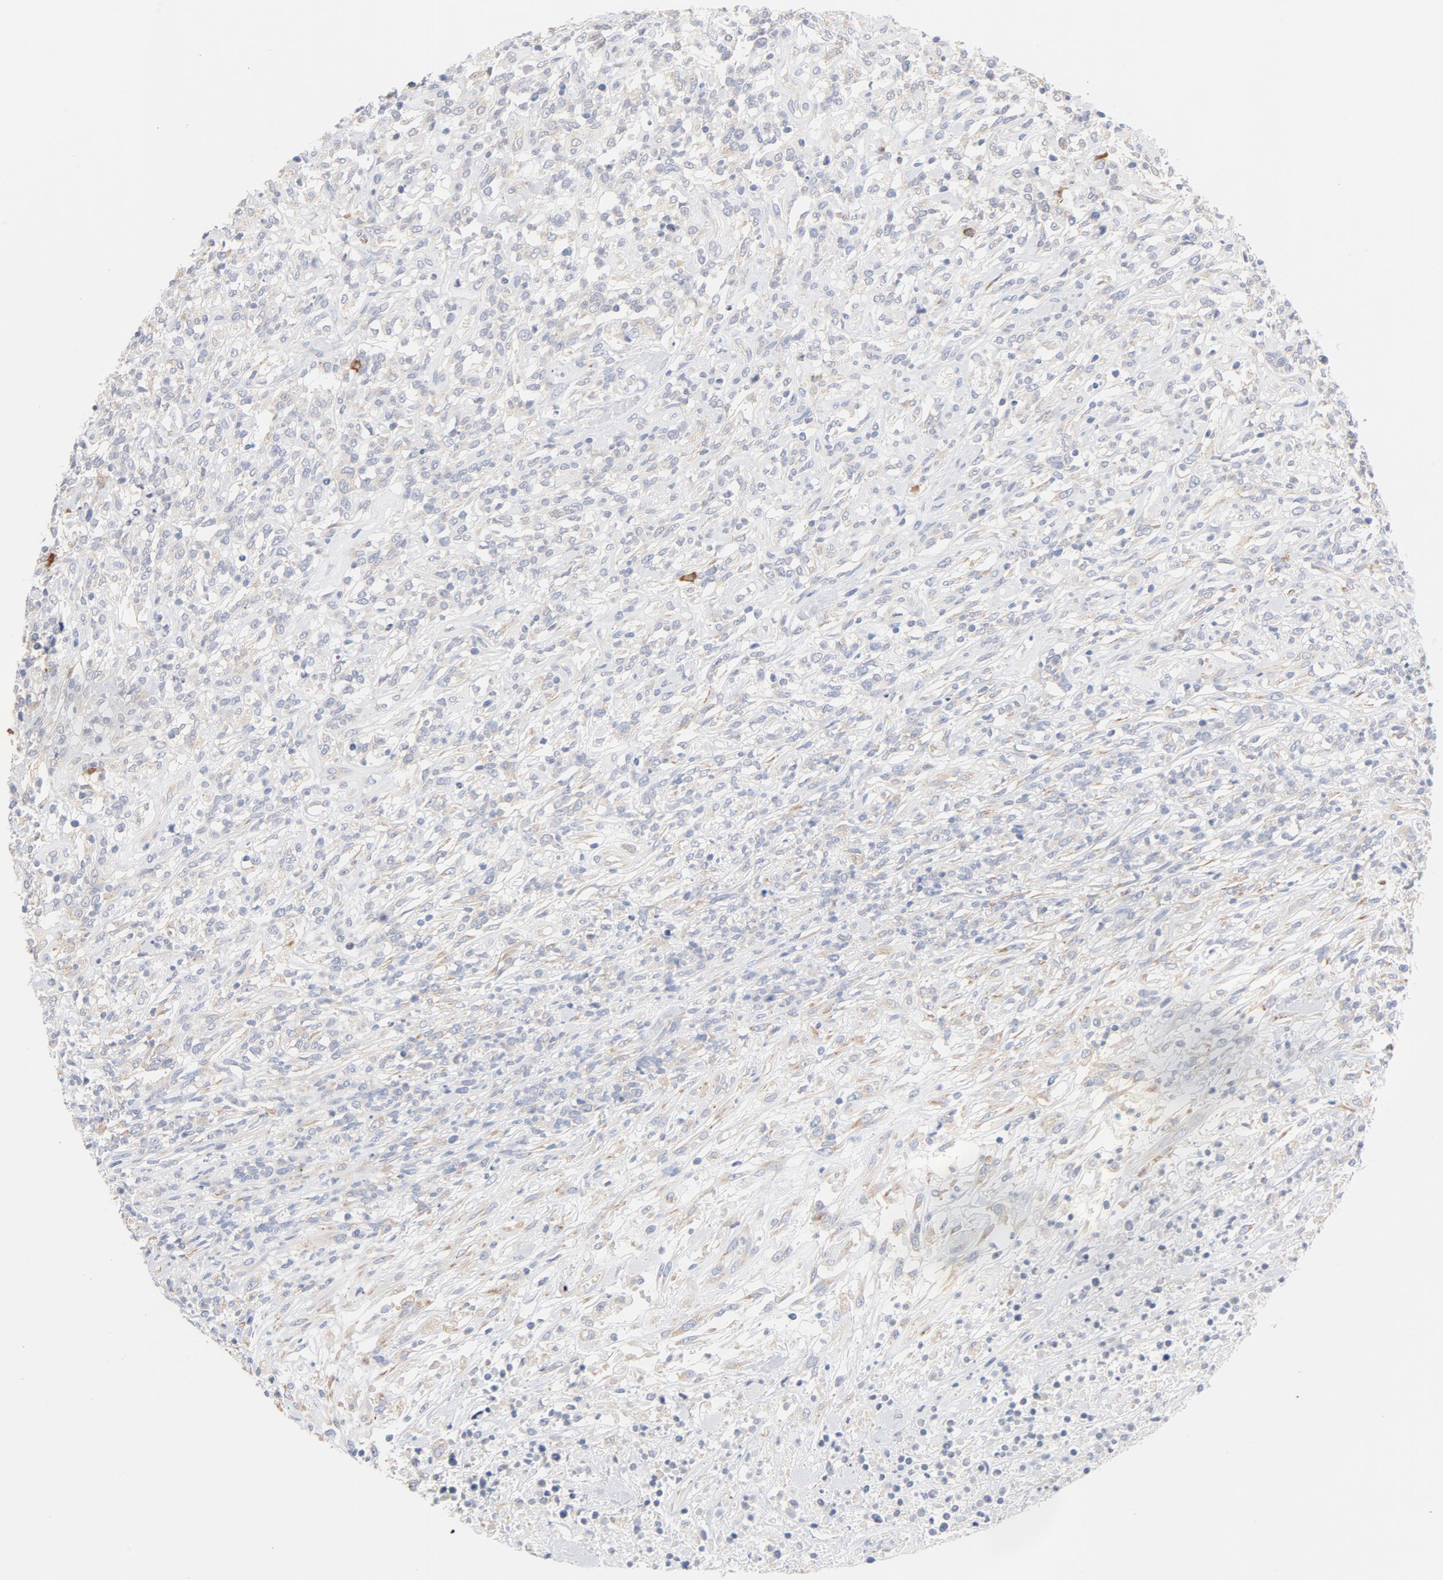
{"staining": {"intensity": "negative", "quantity": "none", "location": "none"}, "tissue": "lymphoma", "cell_type": "Tumor cells", "image_type": "cancer", "snomed": [{"axis": "morphology", "description": "Malignant lymphoma, non-Hodgkin's type, High grade"}, {"axis": "topography", "description": "Lymph node"}], "caption": "The photomicrograph demonstrates no significant expression in tumor cells of lymphoma.", "gene": "TLR4", "patient": {"sex": "female", "age": 73}}